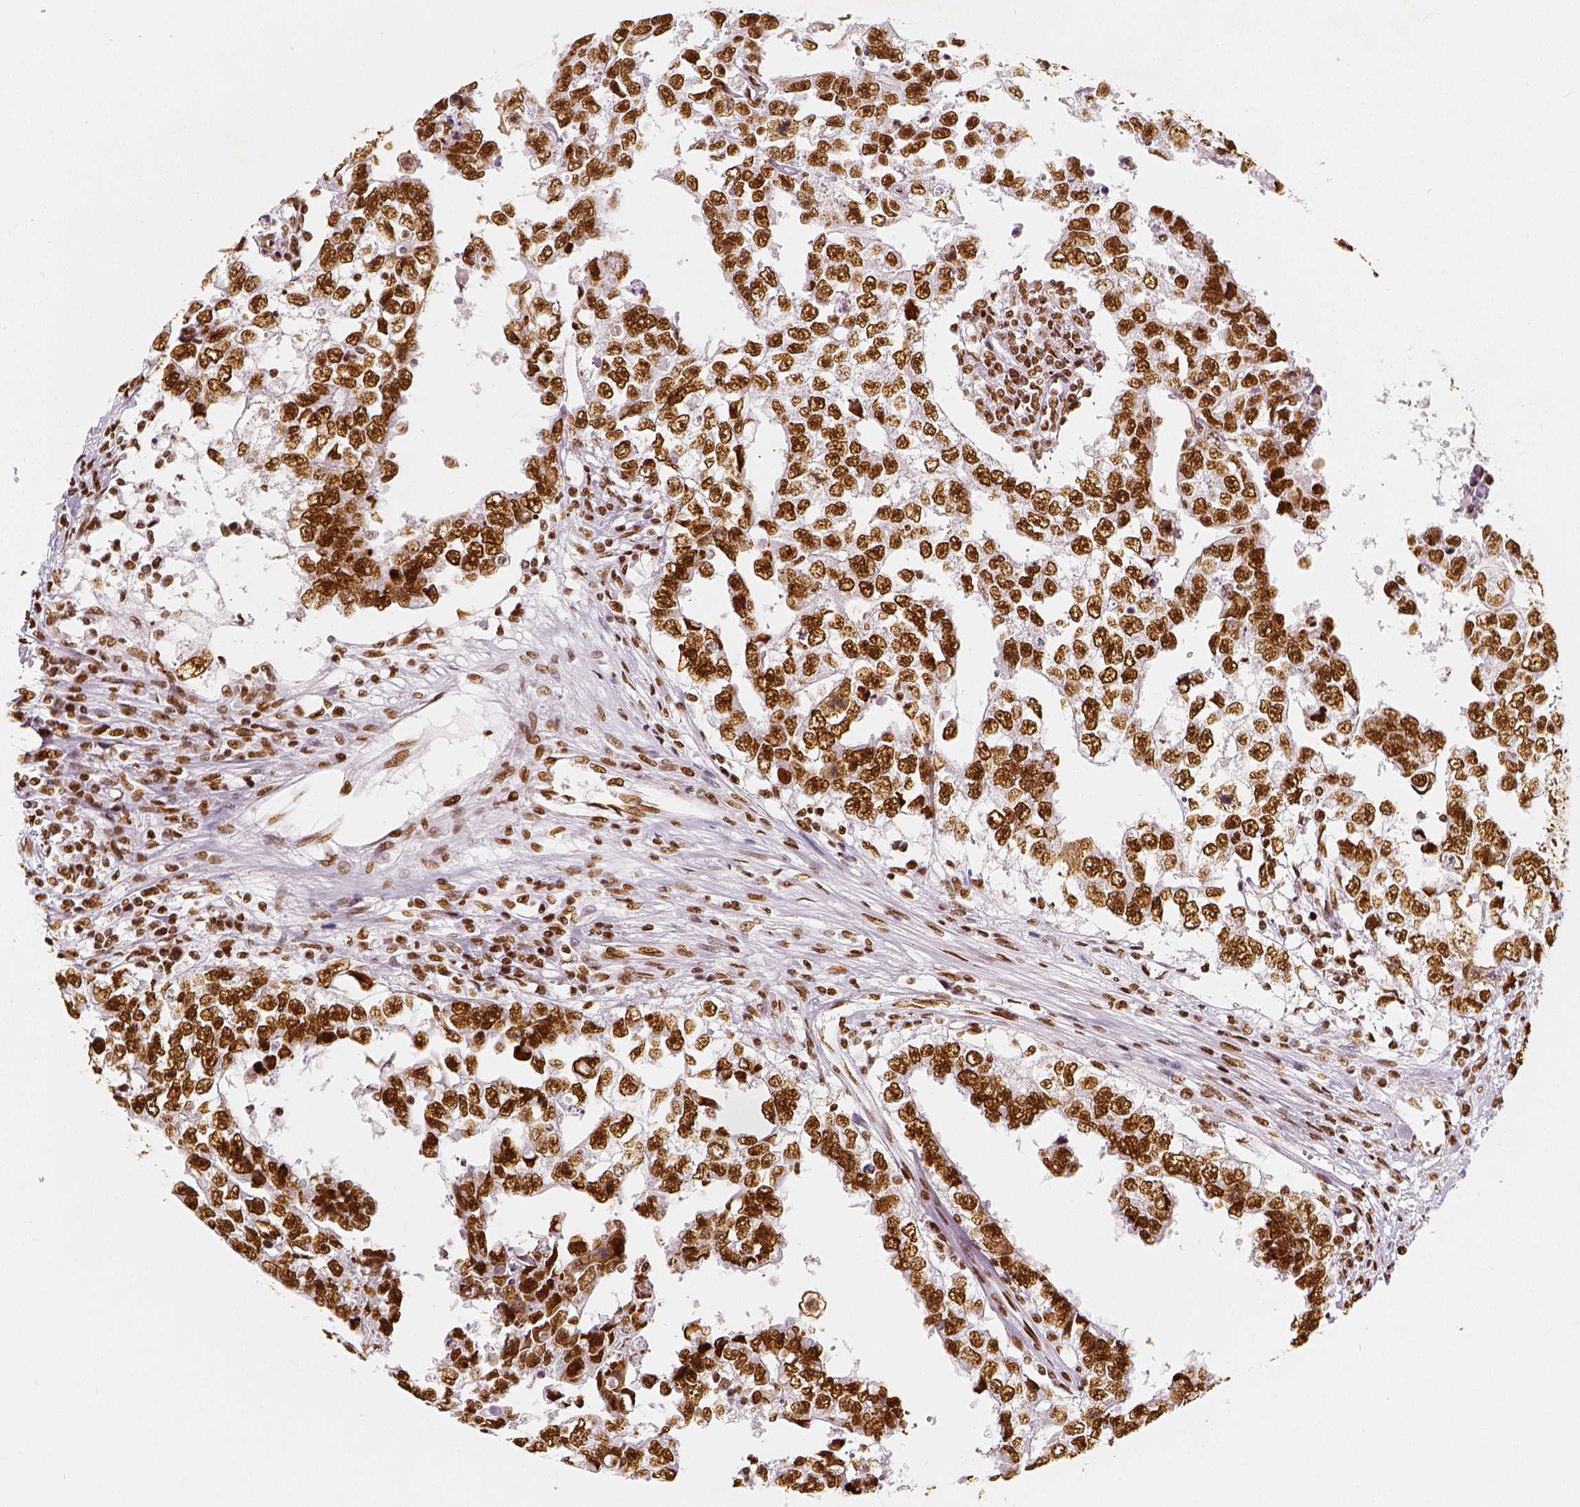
{"staining": {"intensity": "moderate", "quantity": ">75%", "location": "nuclear"}, "tissue": "testis cancer", "cell_type": "Tumor cells", "image_type": "cancer", "snomed": [{"axis": "morphology", "description": "Carcinoma, Embryonal, NOS"}, {"axis": "topography", "description": "Testis"}], "caption": "Immunohistochemical staining of testis cancer (embryonal carcinoma) demonstrates medium levels of moderate nuclear protein positivity in approximately >75% of tumor cells.", "gene": "KDM5B", "patient": {"sex": "male", "age": 36}}